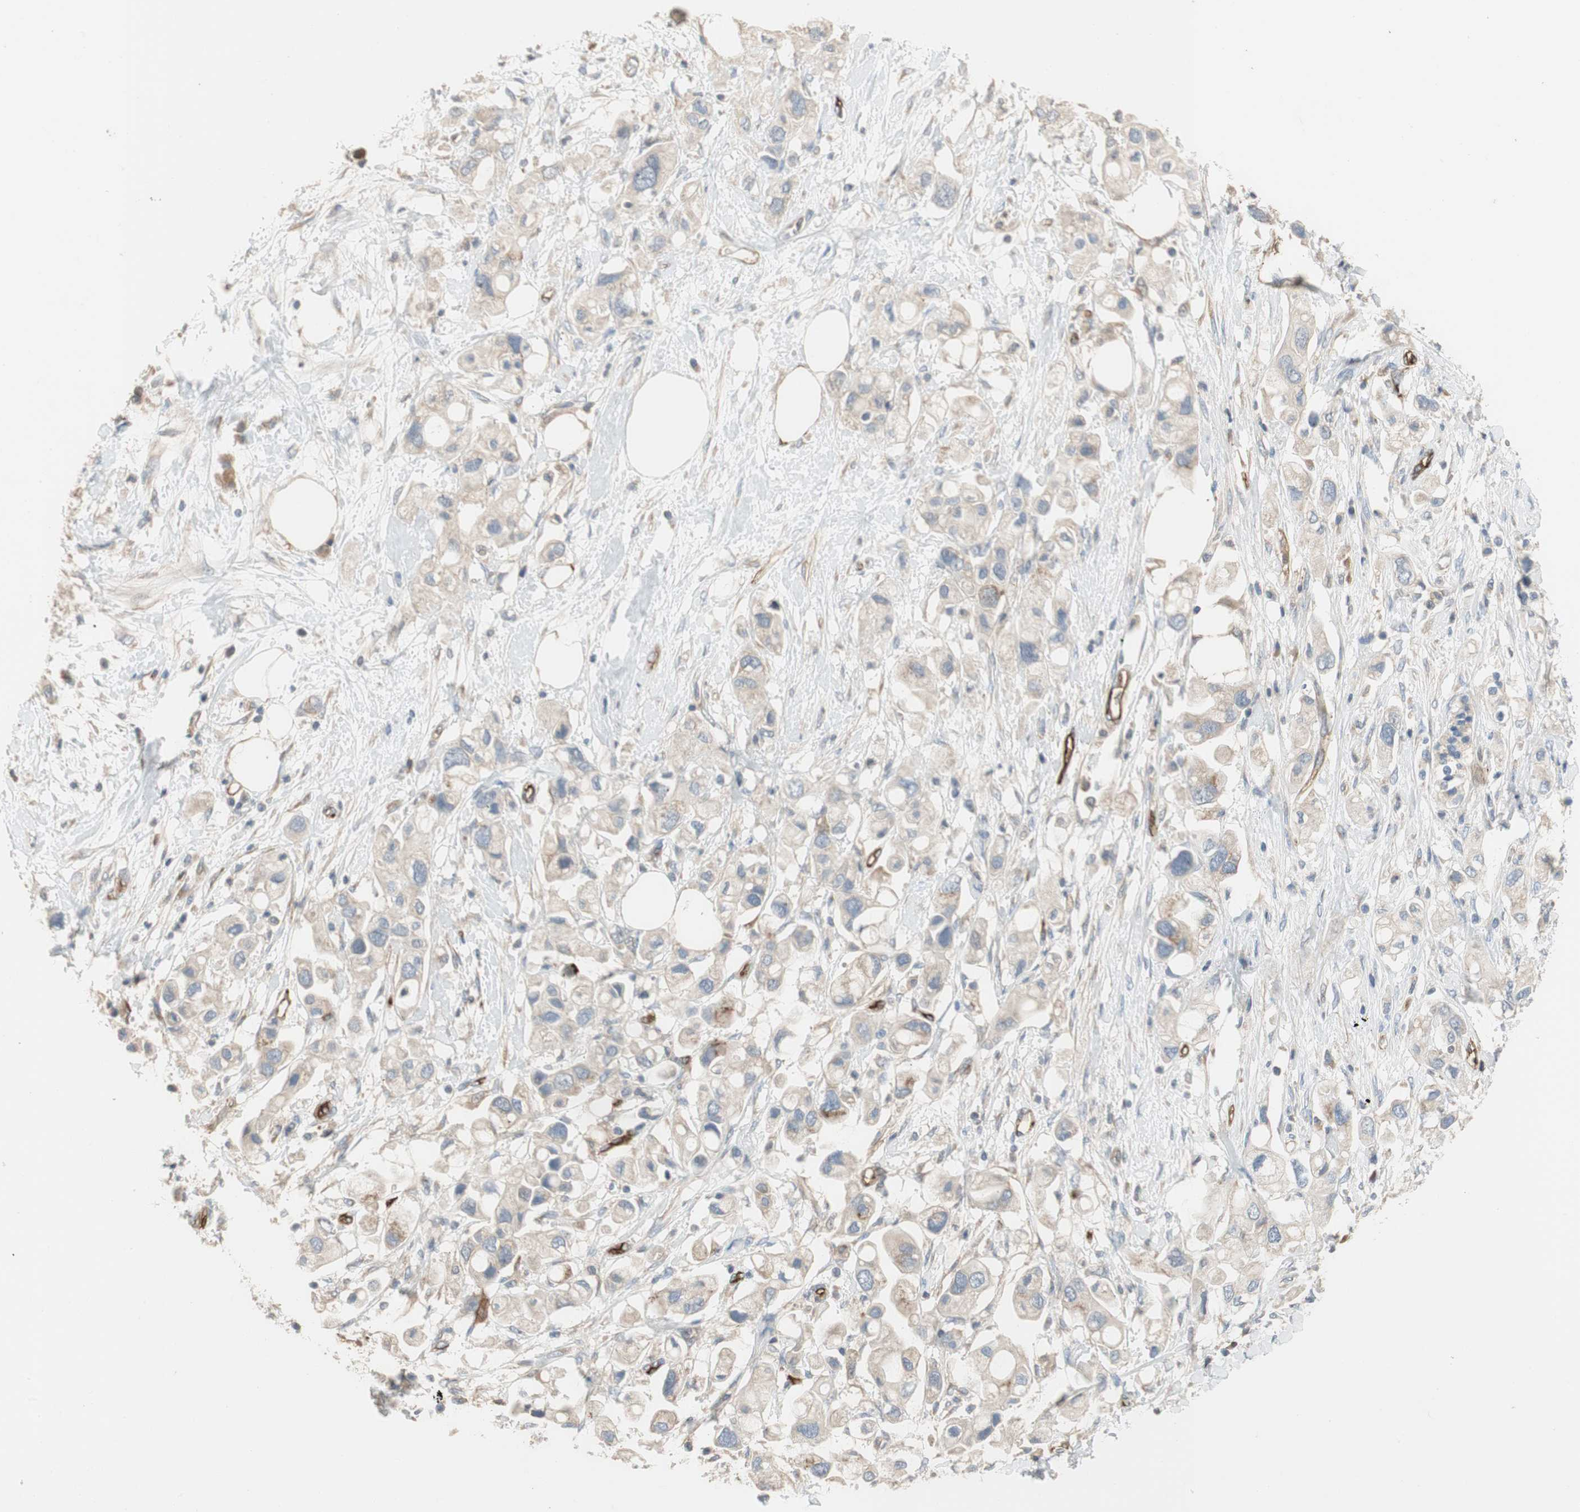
{"staining": {"intensity": "negative", "quantity": "none", "location": "none"}, "tissue": "pancreatic cancer", "cell_type": "Tumor cells", "image_type": "cancer", "snomed": [{"axis": "morphology", "description": "Adenocarcinoma, NOS"}, {"axis": "topography", "description": "Pancreas"}], "caption": "This is a photomicrograph of immunohistochemistry (IHC) staining of adenocarcinoma (pancreatic), which shows no positivity in tumor cells.", "gene": "ALPL", "patient": {"sex": "female", "age": 56}}